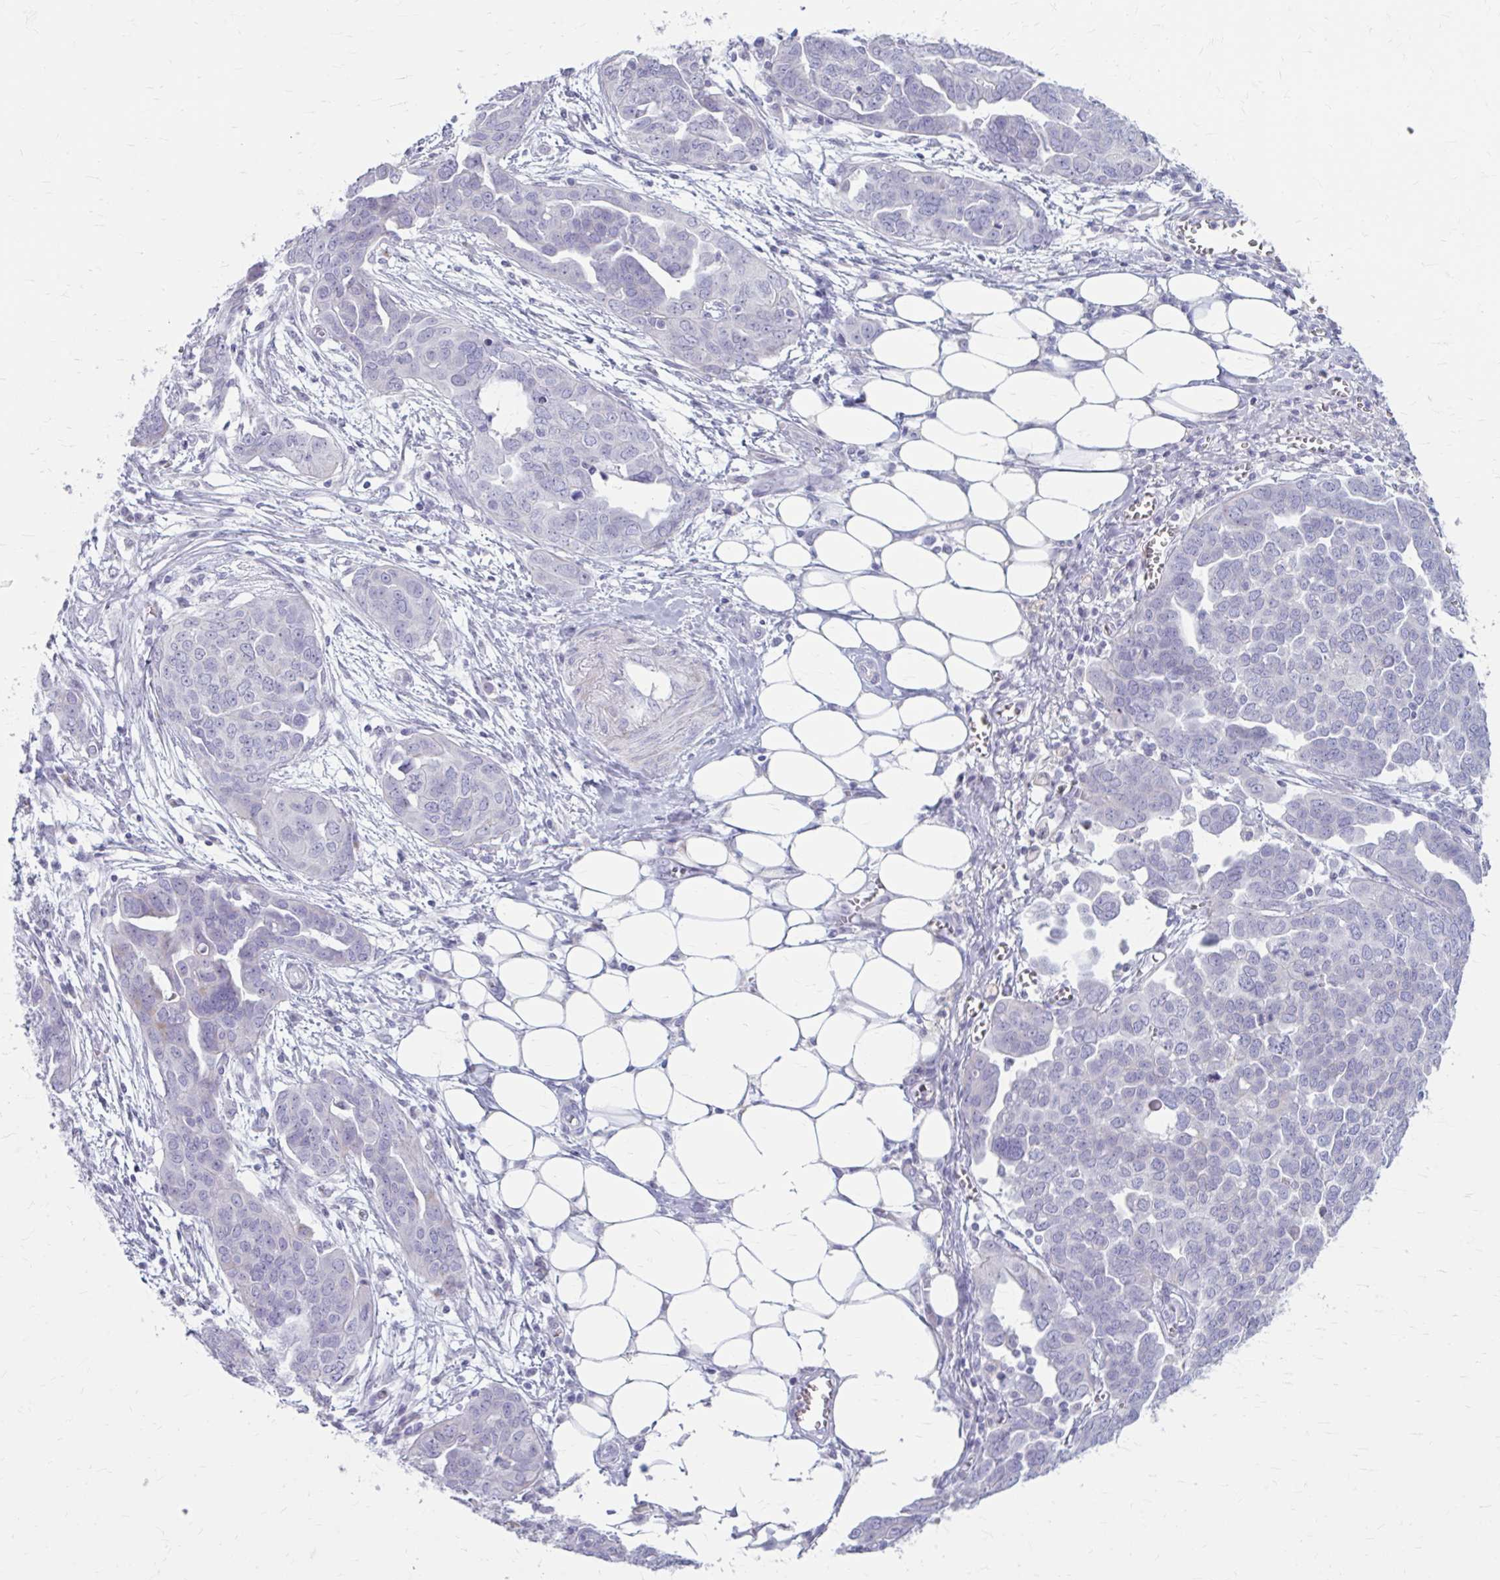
{"staining": {"intensity": "negative", "quantity": "none", "location": "none"}, "tissue": "ovarian cancer", "cell_type": "Tumor cells", "image_type": "cancer", "snomed": [{"axis": "morphology", "description": "Cystadenocarcinoma, serous, NOS"}, {"axis": "topography", "description": "Ovary"}], "caption": "High magnification brightfield microscopy of serous cystadenocarcinoma (ovarian) stained with DAB (3,3'-diaminobenzidine) (brown) and counterstained with hematoxylin (blue): tumor cells show no significant staining.", "gene": "MSMO1", "patient": {"sex": "female", "age": 59}}